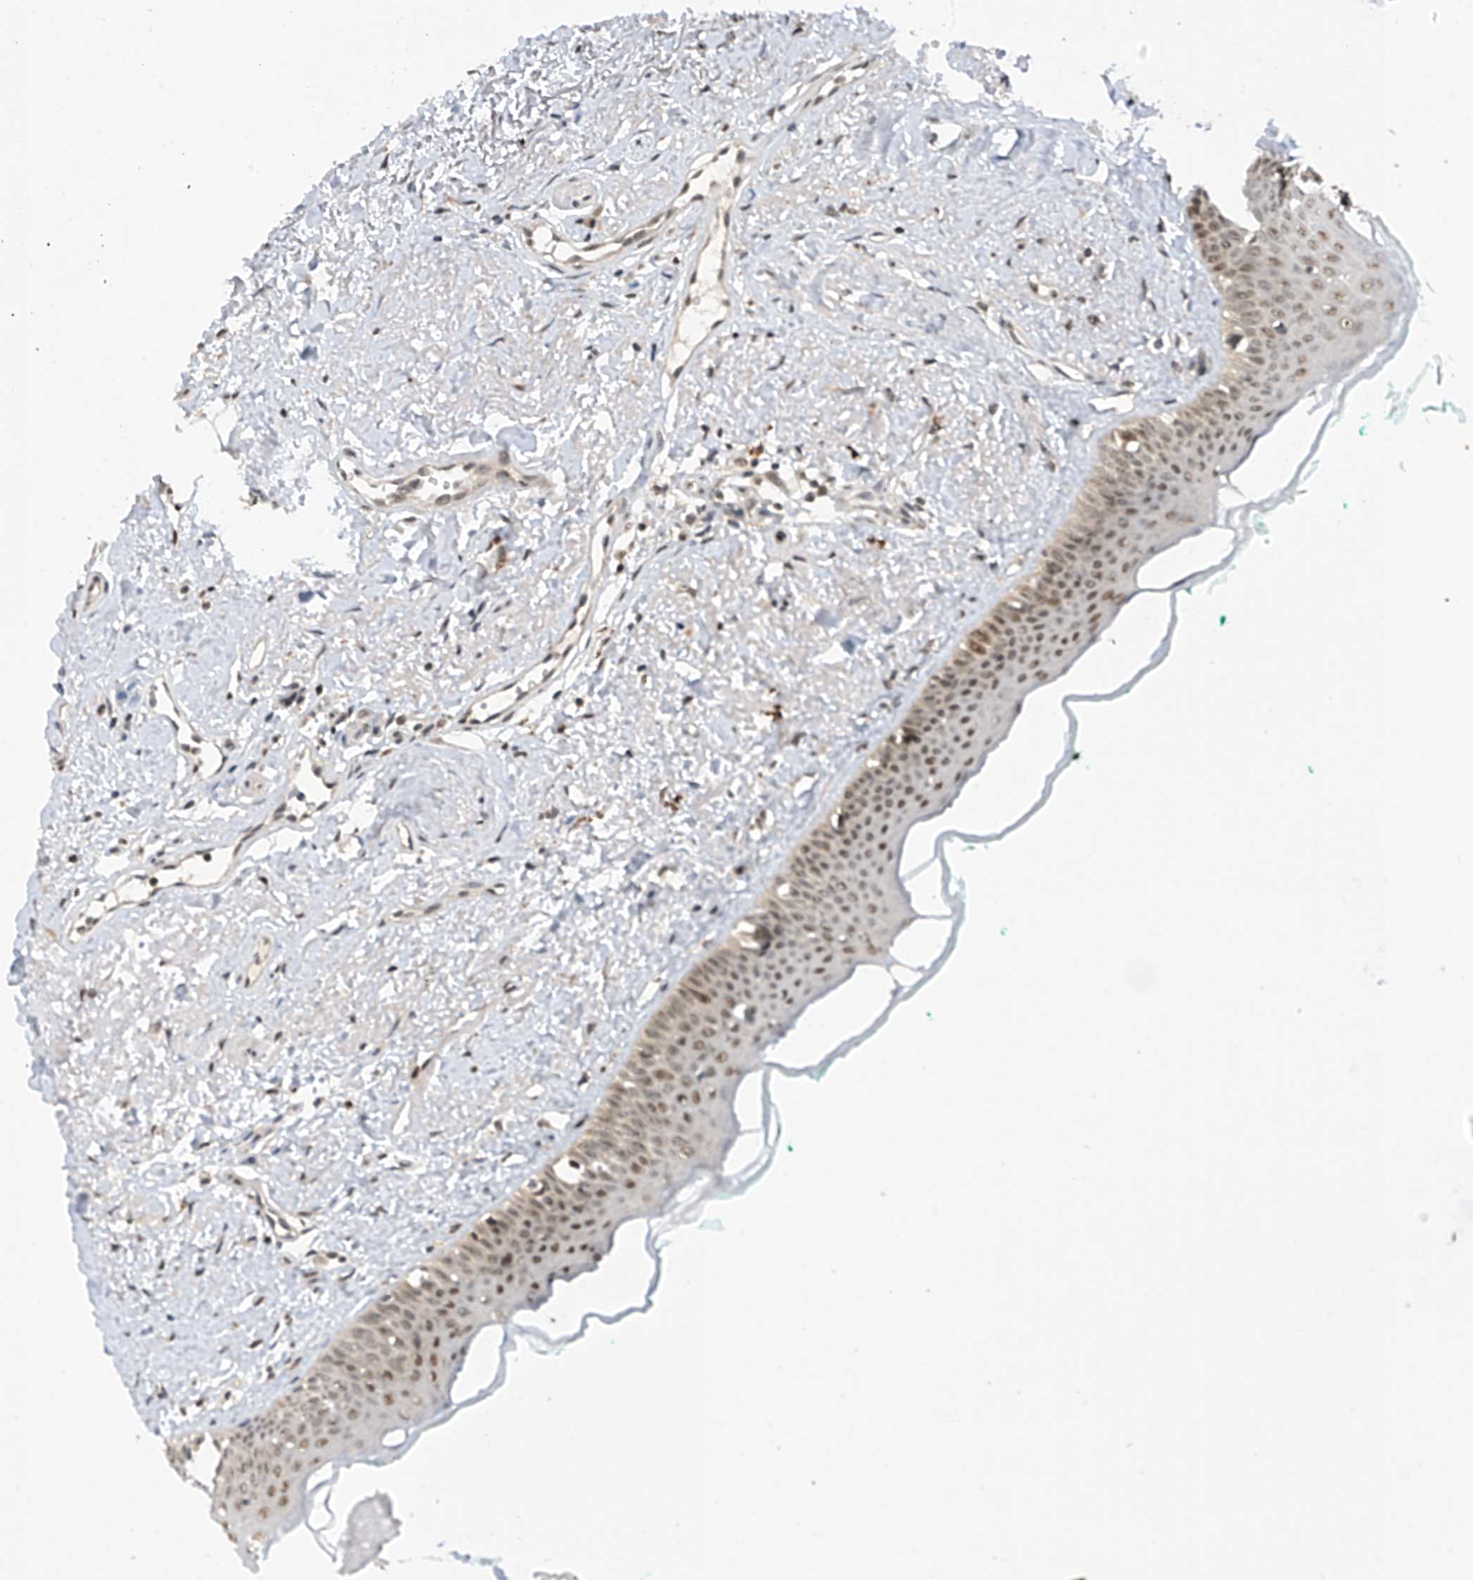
{"staining": {"intensity": "moderate", "quantity": ">75%", "location": "nuclear"}, "tissue": "oral mucosa", "cell_type": "Squamous epithelial cells", "image_type": "normal", "snomed": [{"axis": "morphology", "description": "Normal tissue, NOS"}, {"axis": "topography", "description": "Oral tissue"}], "caption": "A micrograph showing moderate nuclear staining in about >75% of squamous epithelial cells in normal oral mucosa, as visualized by brown immunohistochemical staining.", "gene": "RPAIN", "patient": {"sex": "female", "age": 70}}